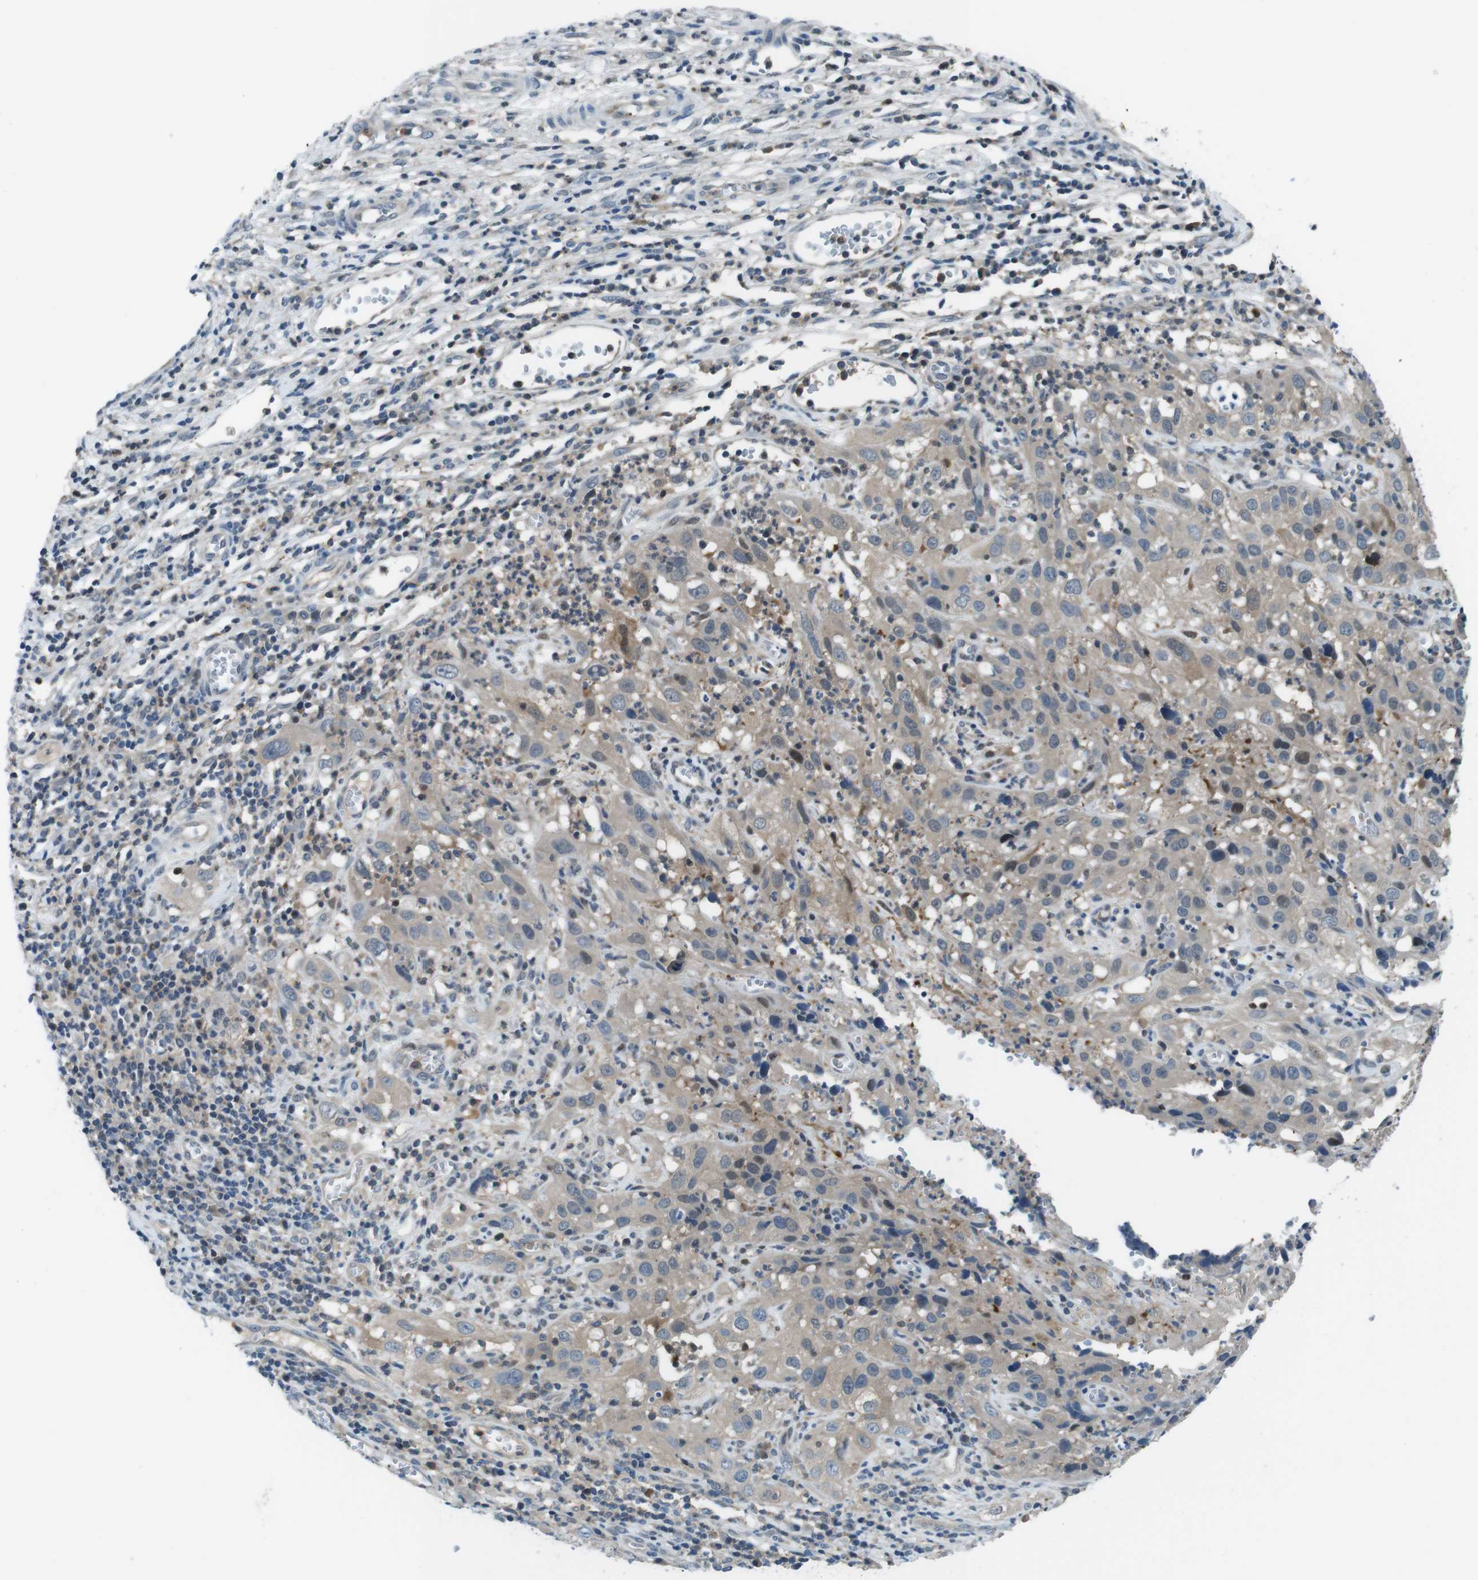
{"staining": {"intensity": "weak", "quantity": "25%-75%", "location": "cytoplasmic/membranous"}, "tissue": "cervical cancer", "cell_type": "Tumor cells", "image_type": "cancer", "snomed": [{"axis": "morphology", "description": "Squamous cell carcinoma, NOS"}, {"axis": "topography", "description": "Cervix"}], "caption": "The micrograph reveals immunohistochemical staining of cervical cancer (squamous cell carcinoma). There is weak cytoplasmic/membranous staining is appreciated in about 25%-75% of tumor cells. The staining was performed using DAB (3,3'-diaminobenzidine) to visualize the protein expression in brown, while the nuclei were stained in blue with hematoxylin (Magnification: 20x).", "gene": "NANOS2", "patient": {"sex": "female", "age": 32}}